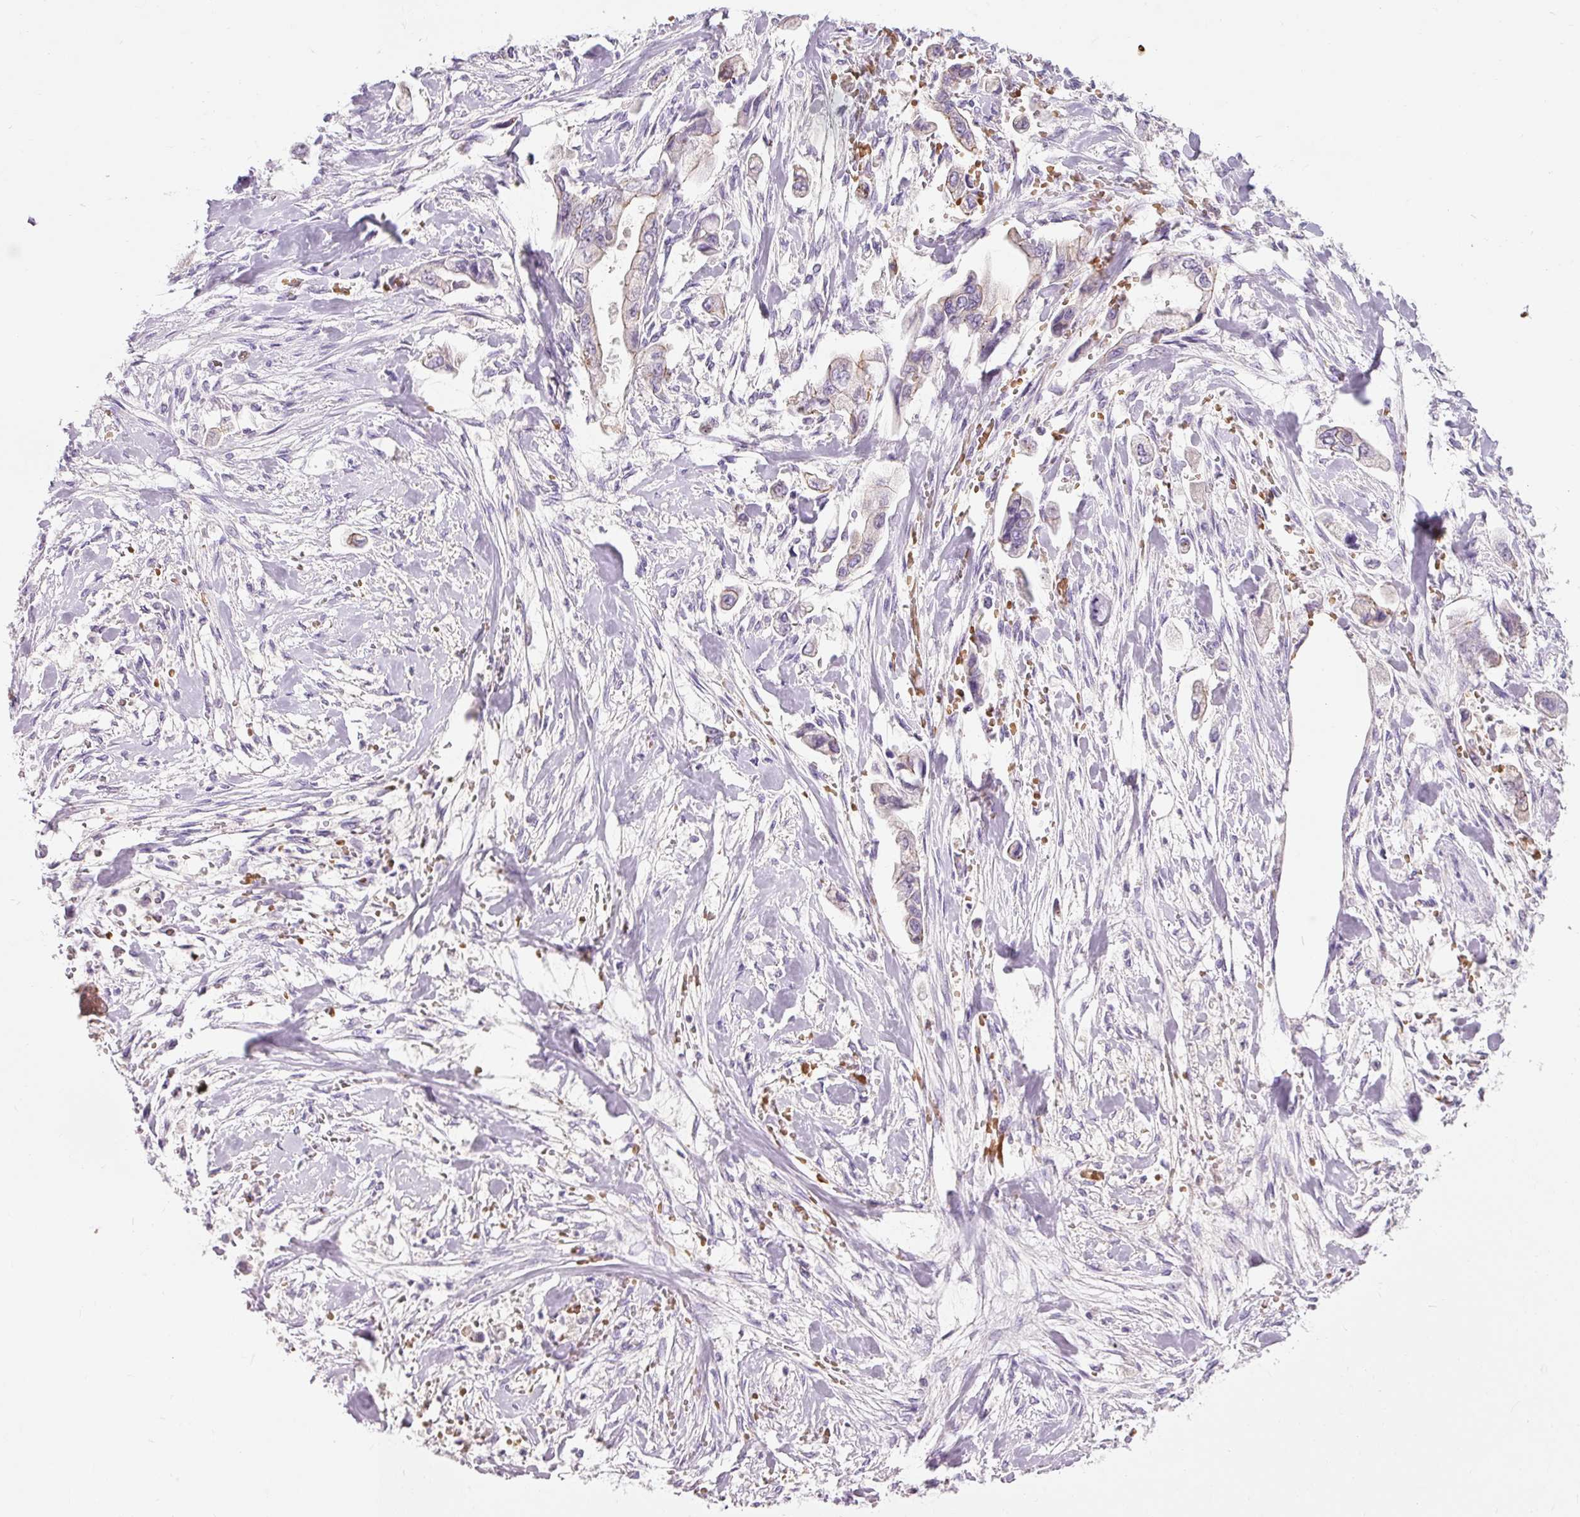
{"staining": {"intensity": "weak", "quantity": "<25%", "location": "cytoplasmic/membranous"}, "tissue": "stomach cancer", "cell_type": "Tumor cells", "image_type": "cancer", "snomed": [{"axis": "morphology", "description": "Adenocarcinoma, NOS"}, {"axis": "topography", "description": "Stomach"}], "caption": "There is no significant staining in tumor cells of adenocarcinoma (stomach).", "gene": "DHRS11", "patient": {"sex": "male", "age": 62}}